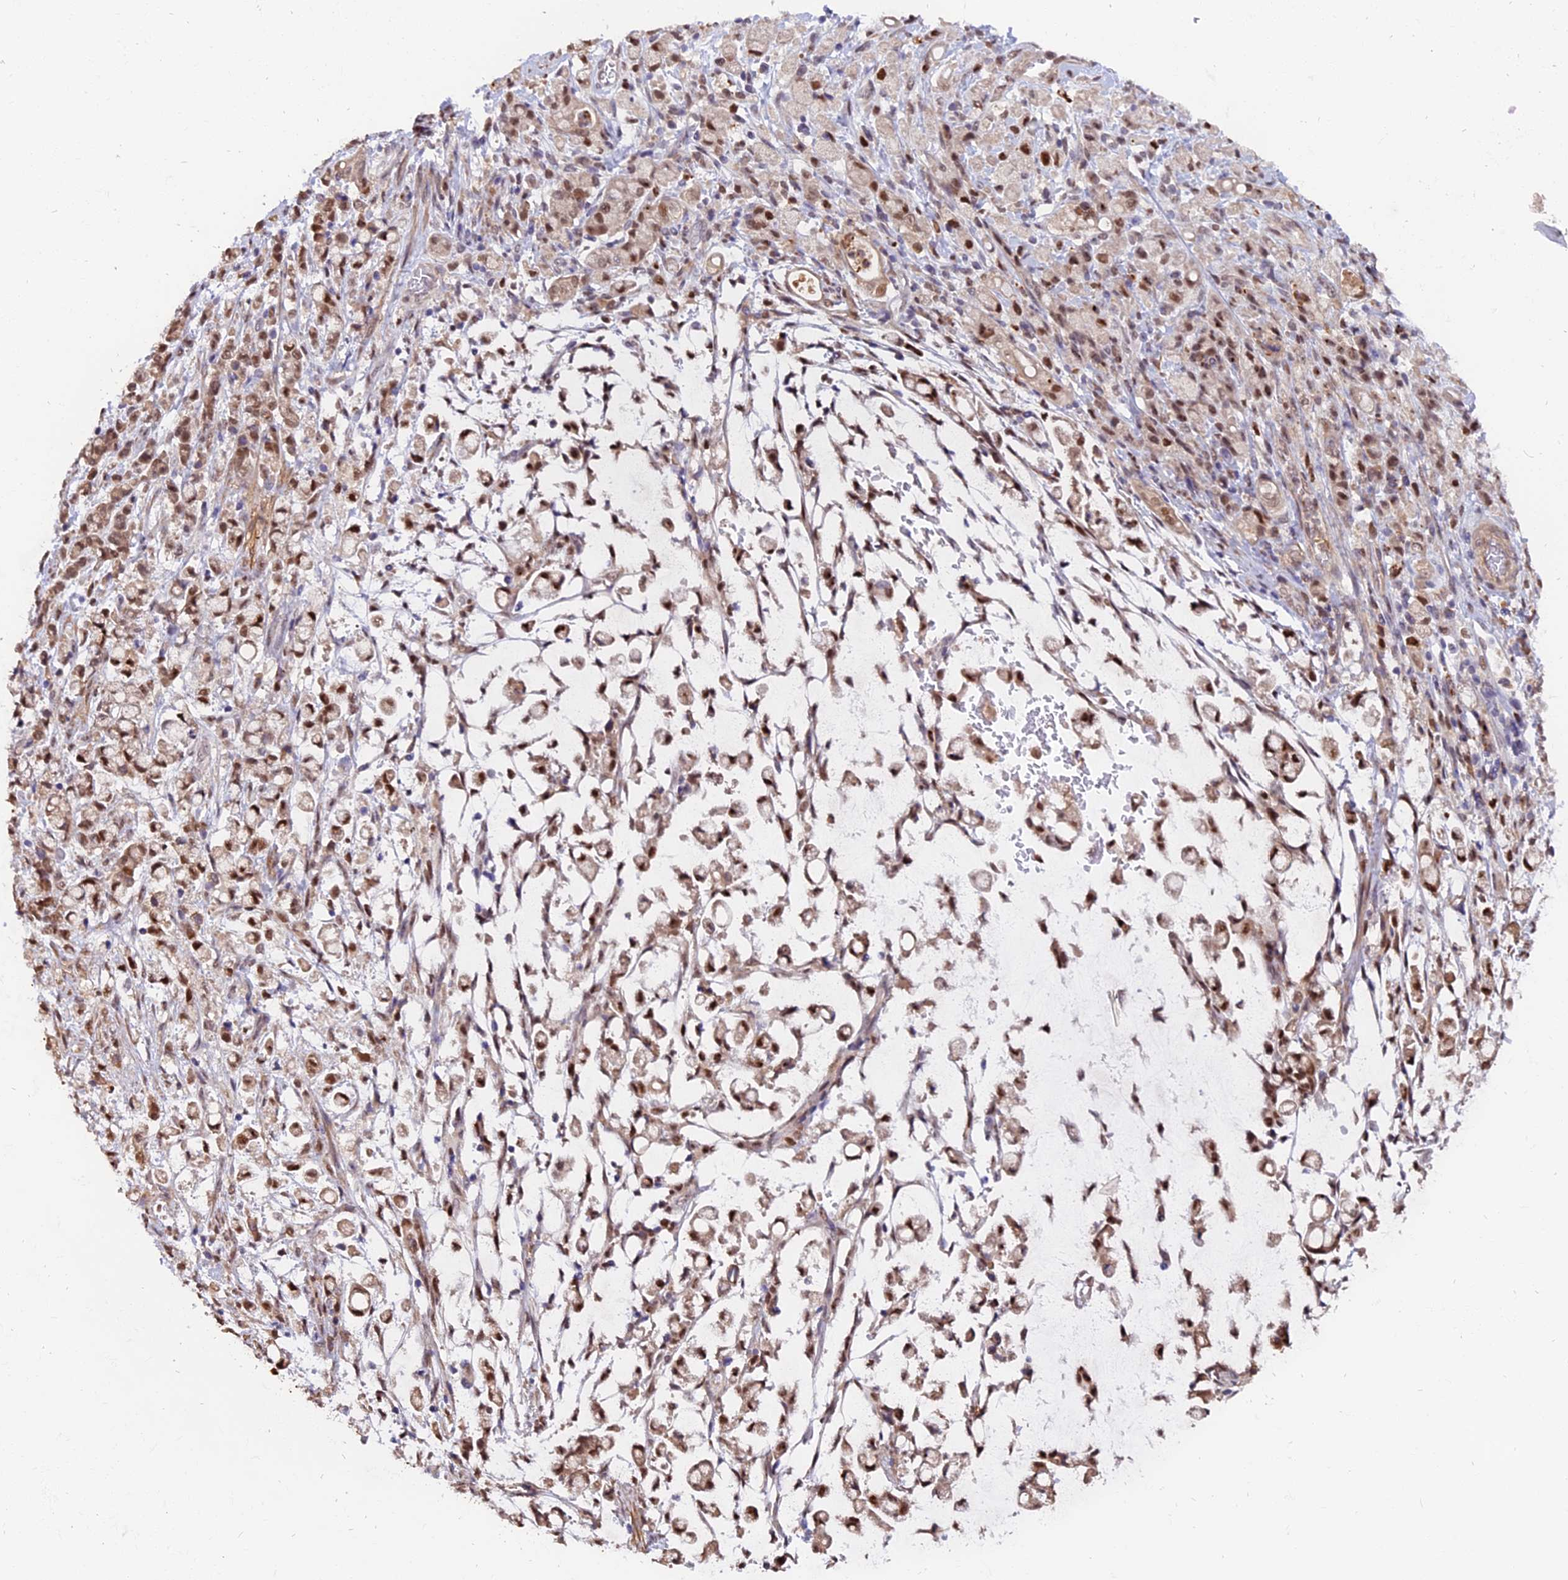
{"staining": {"intensity": "moderate", "quantity": ">75%", "location": "nuclear"}, "tissue": "stomach cancer", "cell_type": "Tumor cells", "image_type": "cancer", "snomed": [{"axis": "morphology", "description": "Adenocarcinoma, NOS"}, {"axis": "topography", "description": "Stomach"}], "caption": "Brown immunohistochemical staining in human stomach cancer (adenocarcinoma) reveals moderate nuclear staining in approximately >75% of tumor cells.", "gene": "FAM118B", "patient": {"sex": "female", "age": 60}}